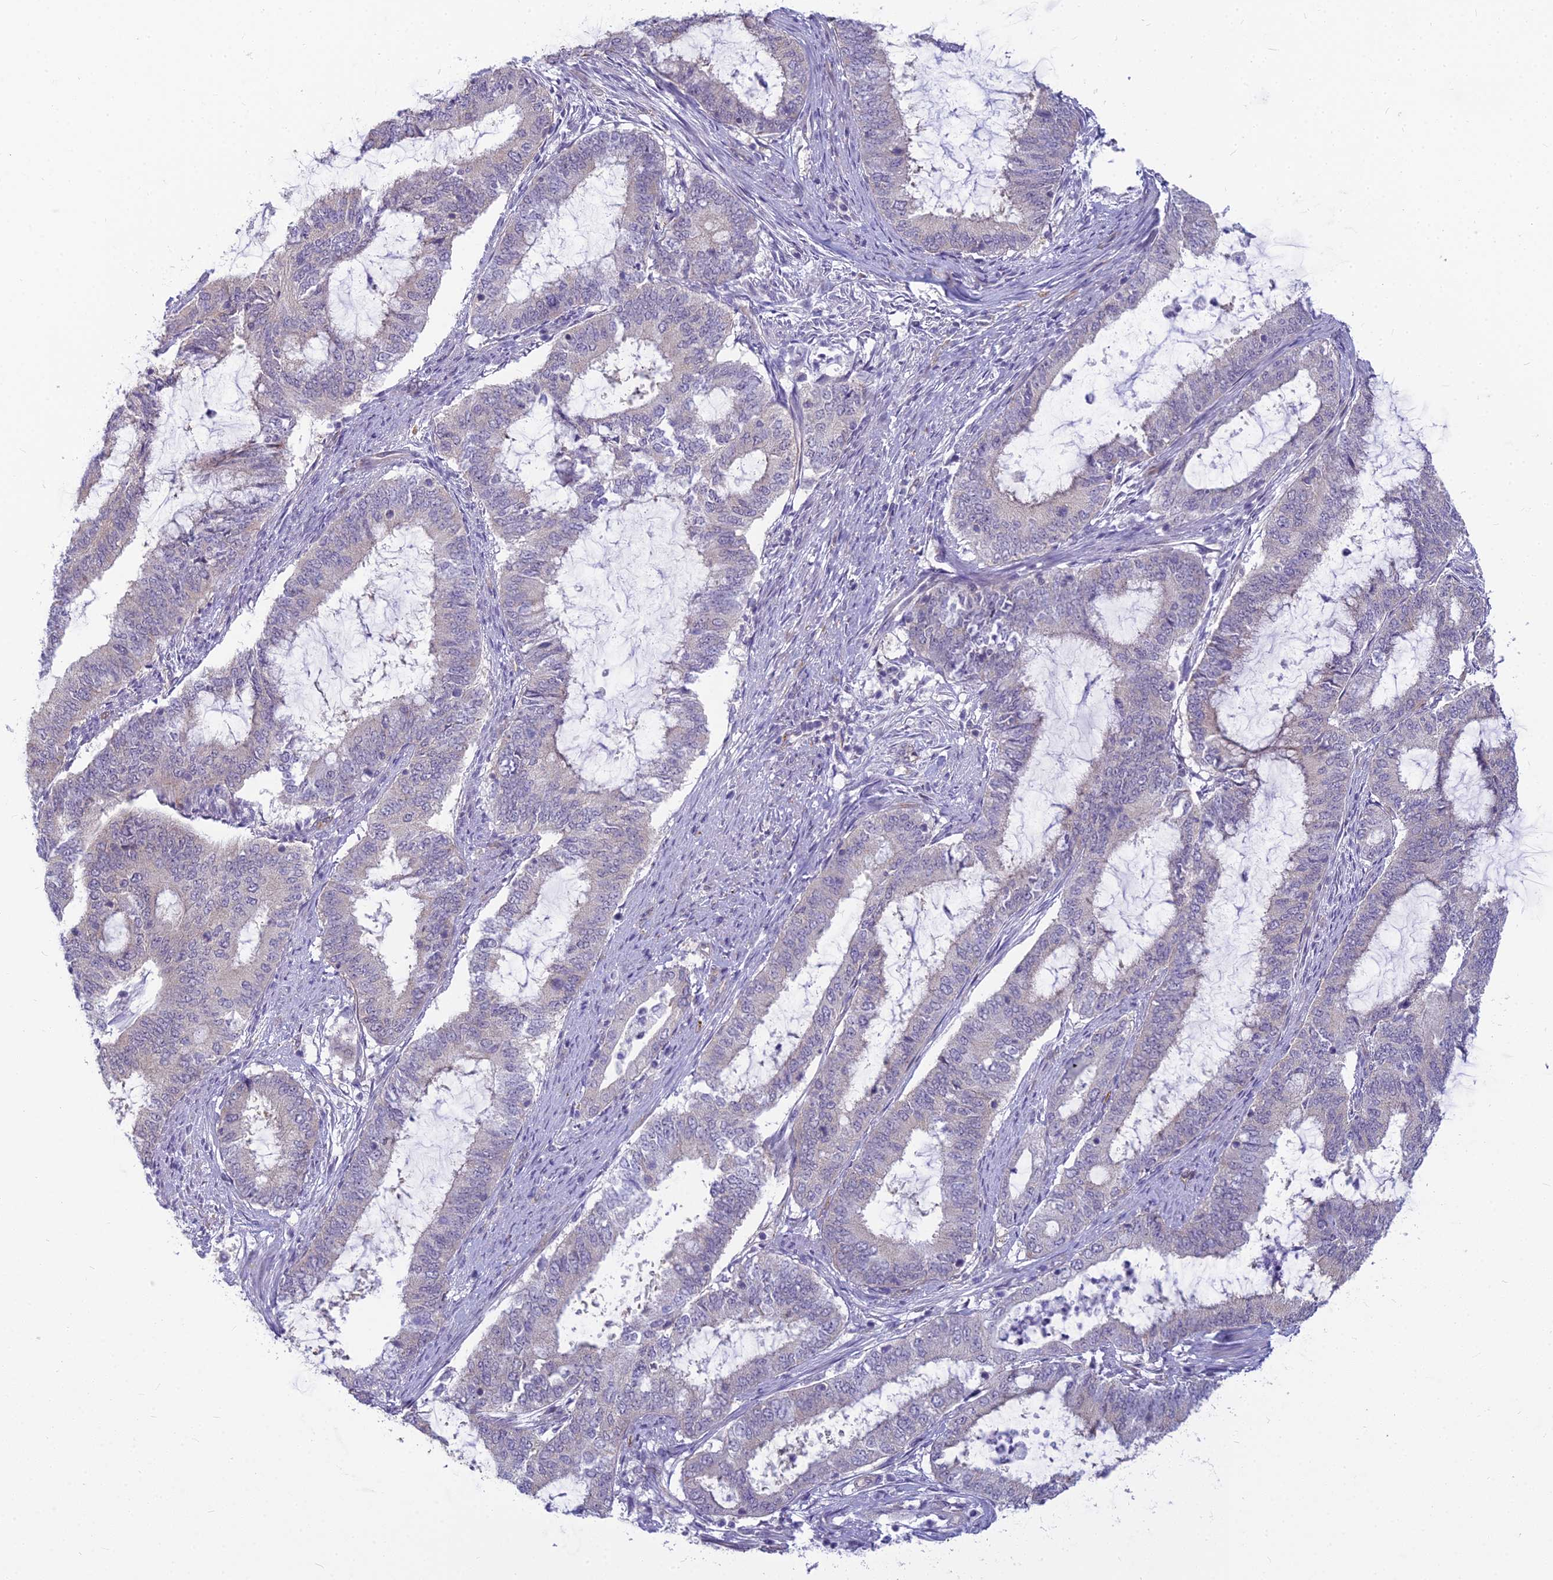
{"staining": {"intensity": "negative", "quantity": "none", "location": "none"}, "tissue": "endometrial cancer", "cell_type": "Tumor cells", "image_type": "cancer", "snomed": [{"axis": "morphology", "description": "Adenocarcinoma, NOS"}, {"axis": "topography", "description": "Endometrium"}], "caption": "High power microscopy micrograph of an immunohistochemistry (IHC) photomicrograph of endometrial cancer, revealing no significant staining in tumor cells.", "gene": "RGL3", "patient": {"sex": "female", "age": 51}}